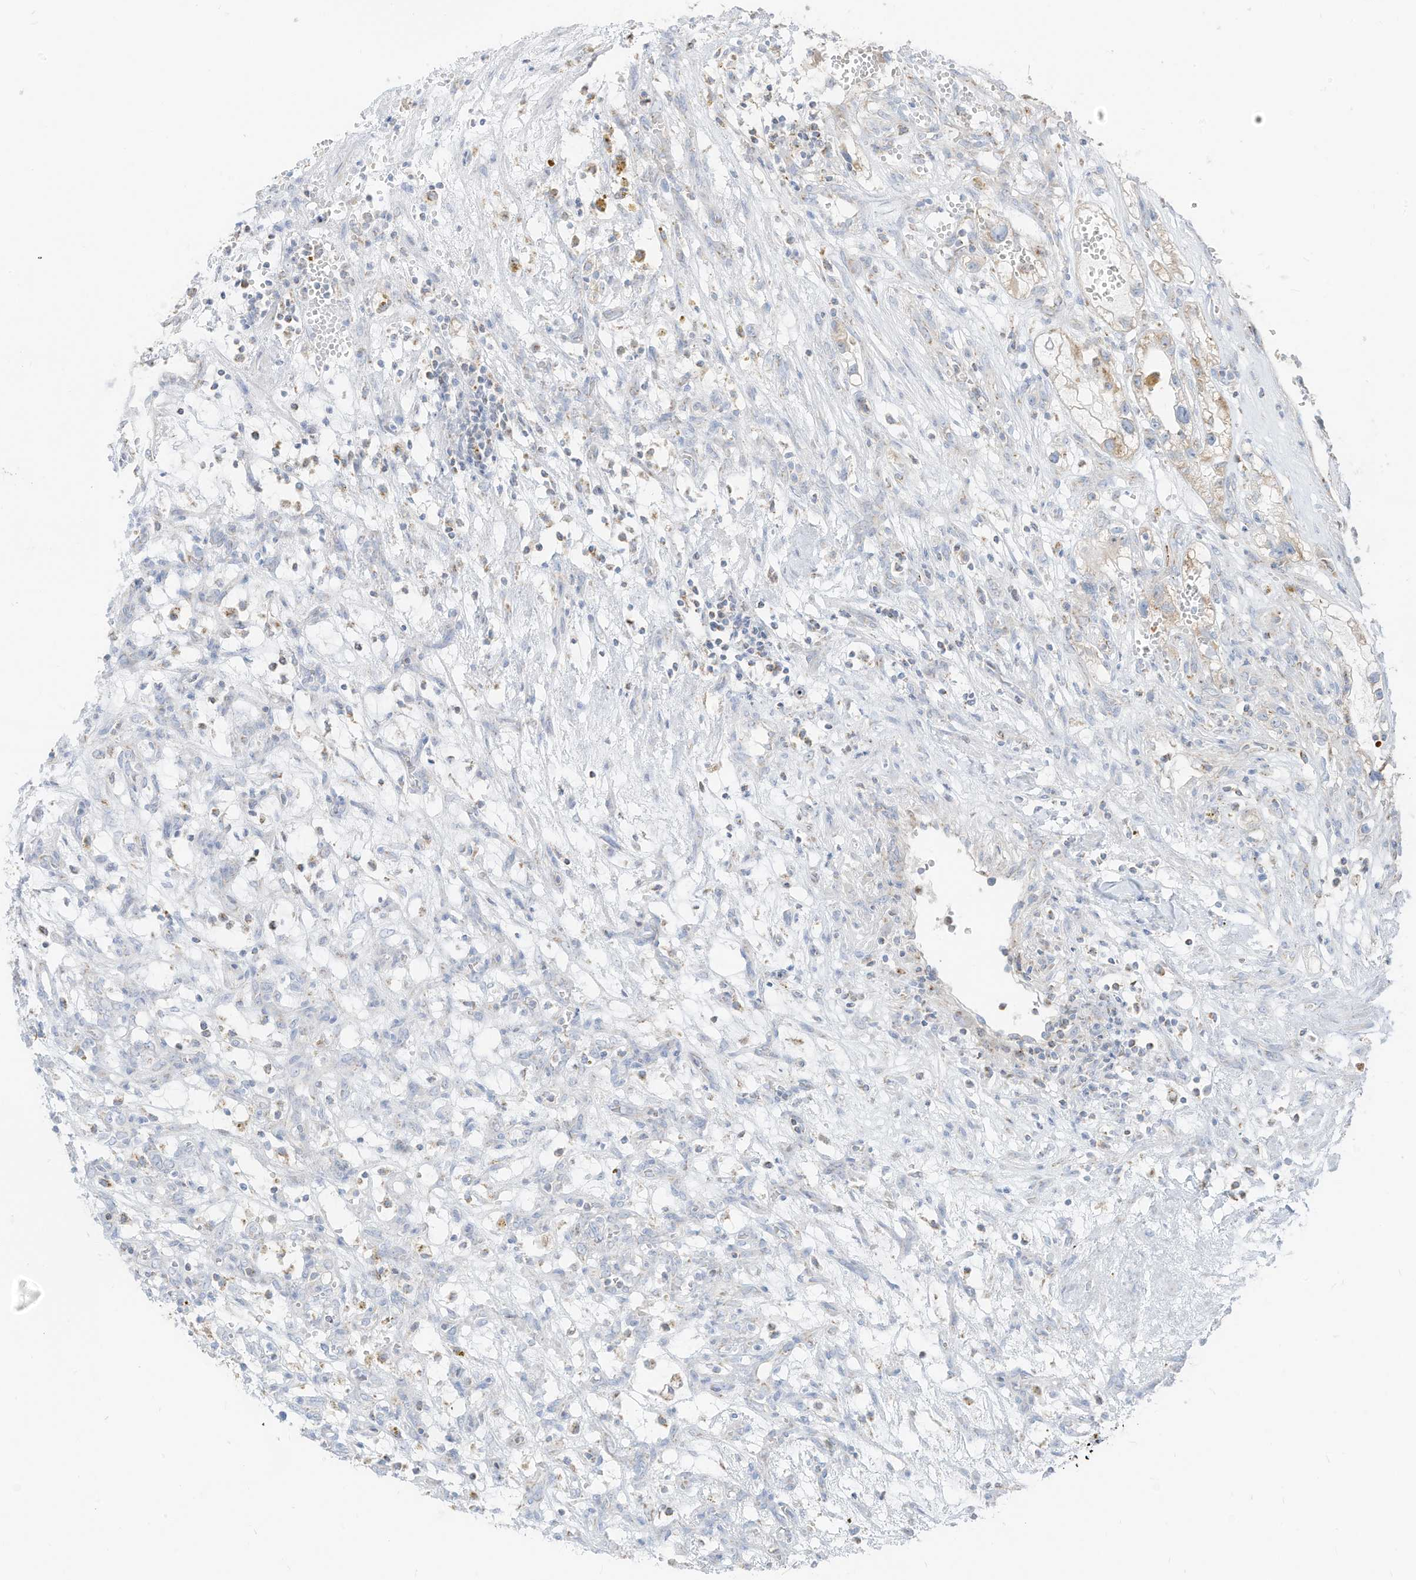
{"staining": {"intensity": "negative", "quantity": "none", "location": "none"}, "tissue": "renal cancer", "cell_type": "Tumor cells", "image_type": "cancer", "snomed": [{"axis": "morphology", "description": "Adenocarcinoma, NOS"}, {"axis": "topography", "description": "Kidney"}], "caption": "Immunohistochemical staining of human adenocarcinoma (renal) exhibits no significant positivity in tumor cells. Brightfield microscopy of immunohistochemistry (IHC) stained with DAB (brown) and hematoxylin (blue), captured at high magnification.", "gene": "ETHE1", "patient": {"sex": "female", "age": 57}}